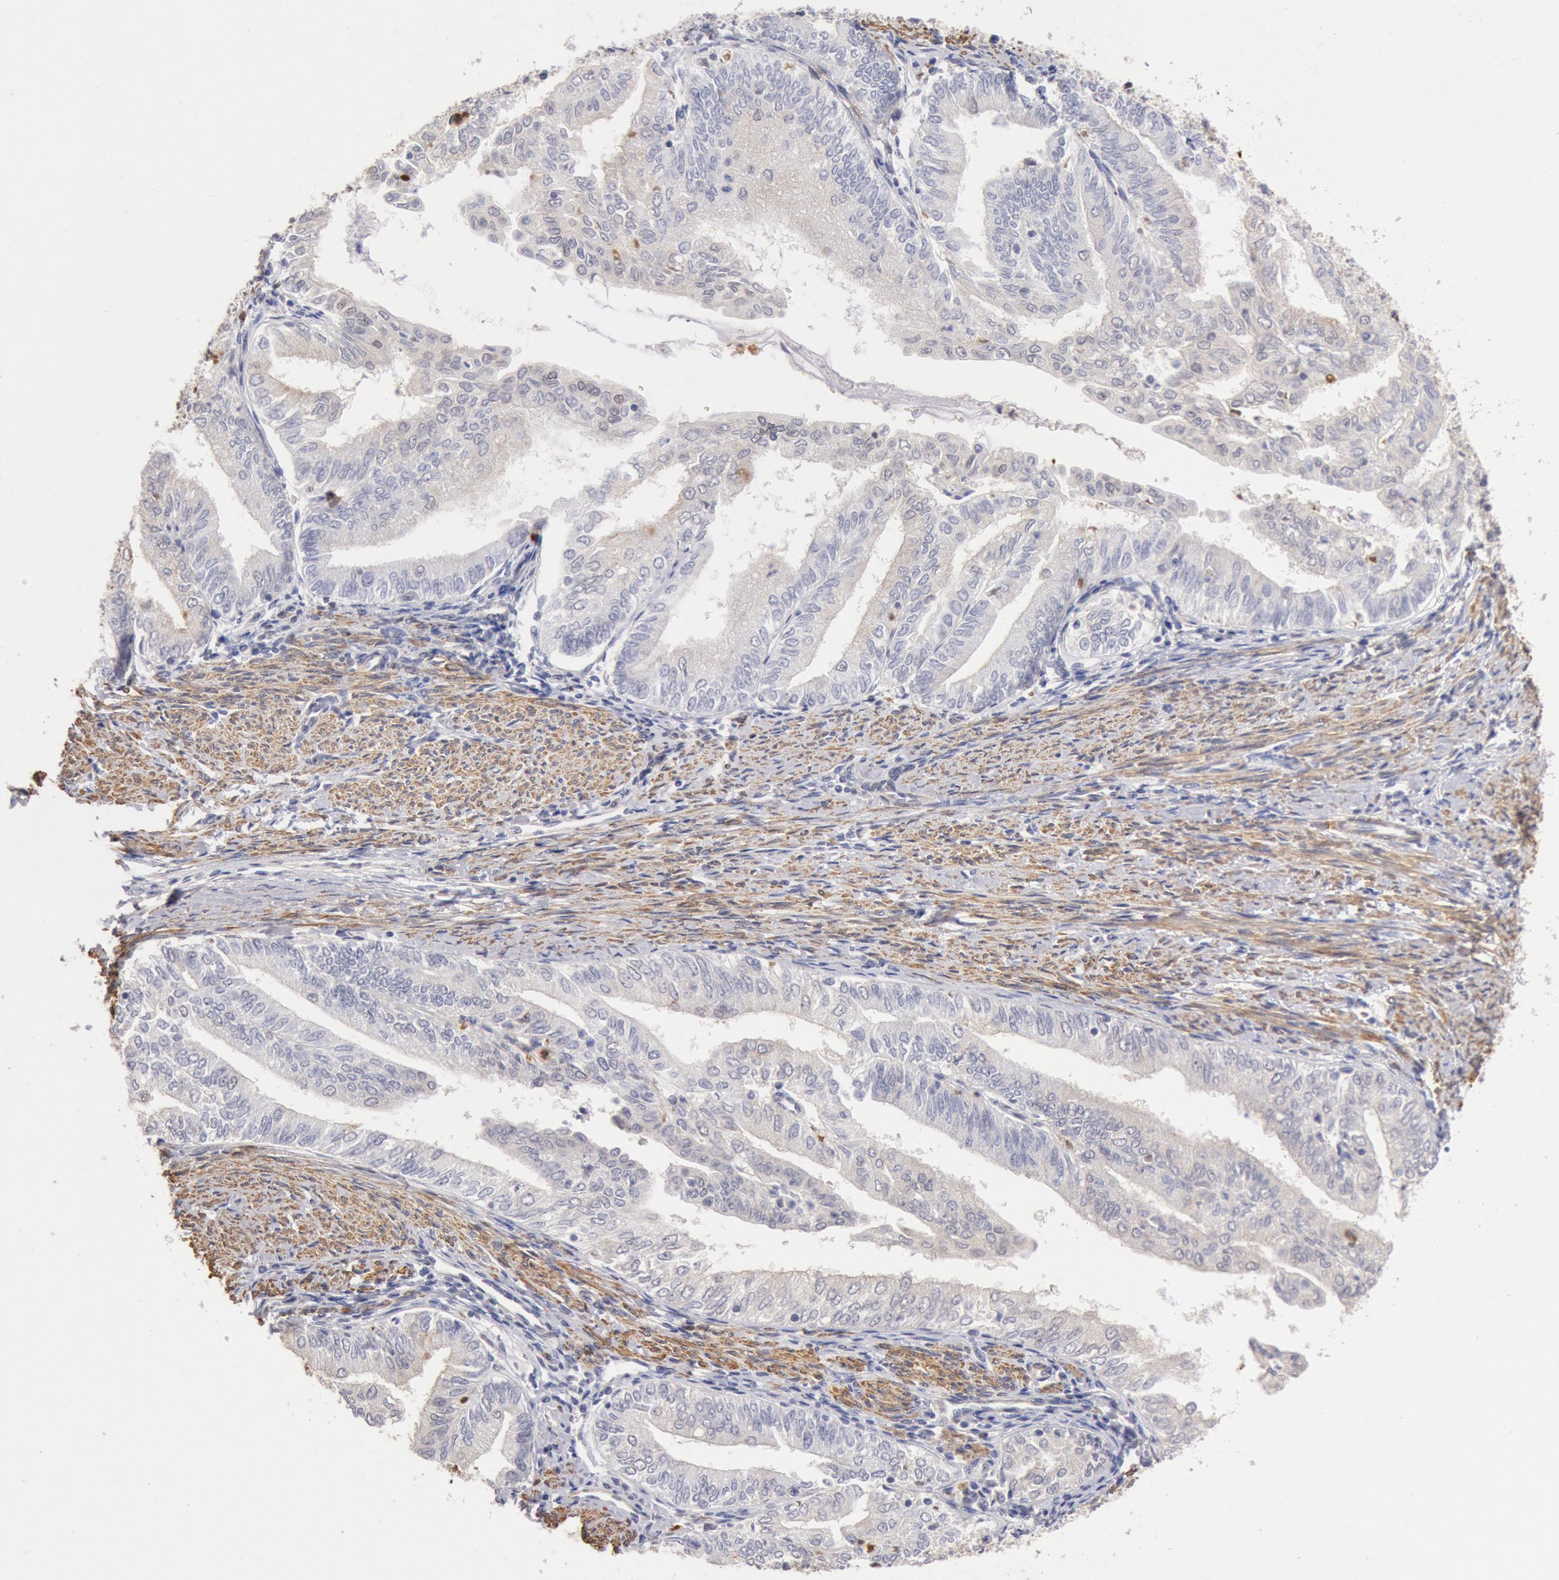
{"staining": {"intensity": "weak", "quantity": "<25%", "location": "cytoplasmic/membranous"}, "tissue": "endometrial cancer", "cell_type": "Tumor cells", "image_type": "cancer", "snomed": [{"axis": "morphology", "description": "Adenocarcinoma, NOS"}, {"axis": "topography", "description": "Endometrium"}], "caption": "Histopathology image shows no protein expression in tumor cells of endometrial cancer (adenocarcinoma) tissue. (DAB immunohistochemistry, high magnification).", "gene": "TMED8", "patient": {"sex": "female", "age": 66}}